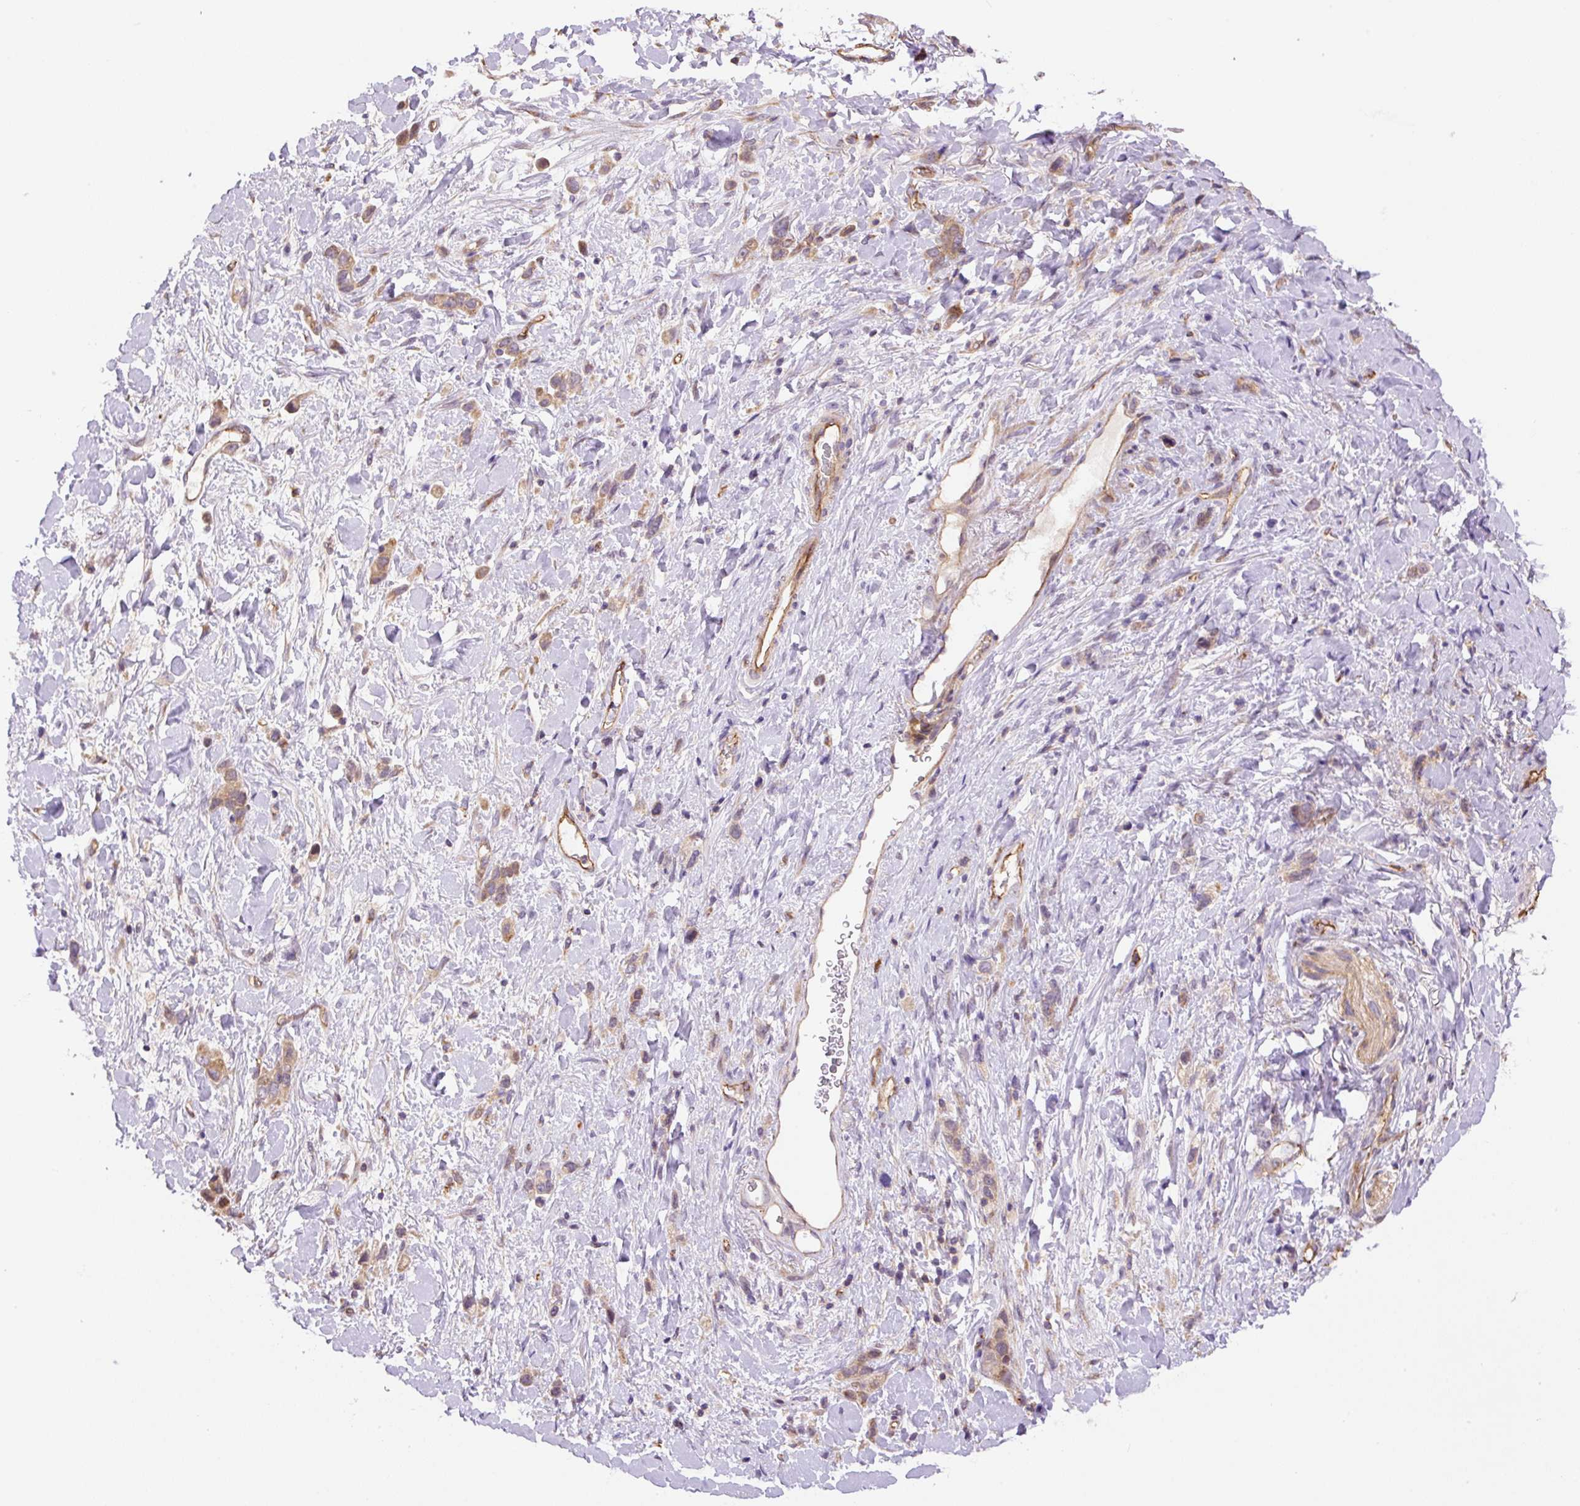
{"staining": {"intensity": "weak", "quantity": ">75%", "location": "cytoplasmic/membranous"}, "tissue": "stomach cancer", "cell_type": "Tumor cells", "image_type": "cancer", "snomed": [{"axis": "morphology", "description": "Adenocarcinoma, NOS"}, {"axis": "topography", "description": "Stomach"}], "caption": "Brown immunohistochemical staining in stomach adenocarcinoma displays weak cytoplasmic/membranous staining in about >75% of tumor cells.", "gene": "PPME1", "patient": {"sex": "female", "age": 65}}